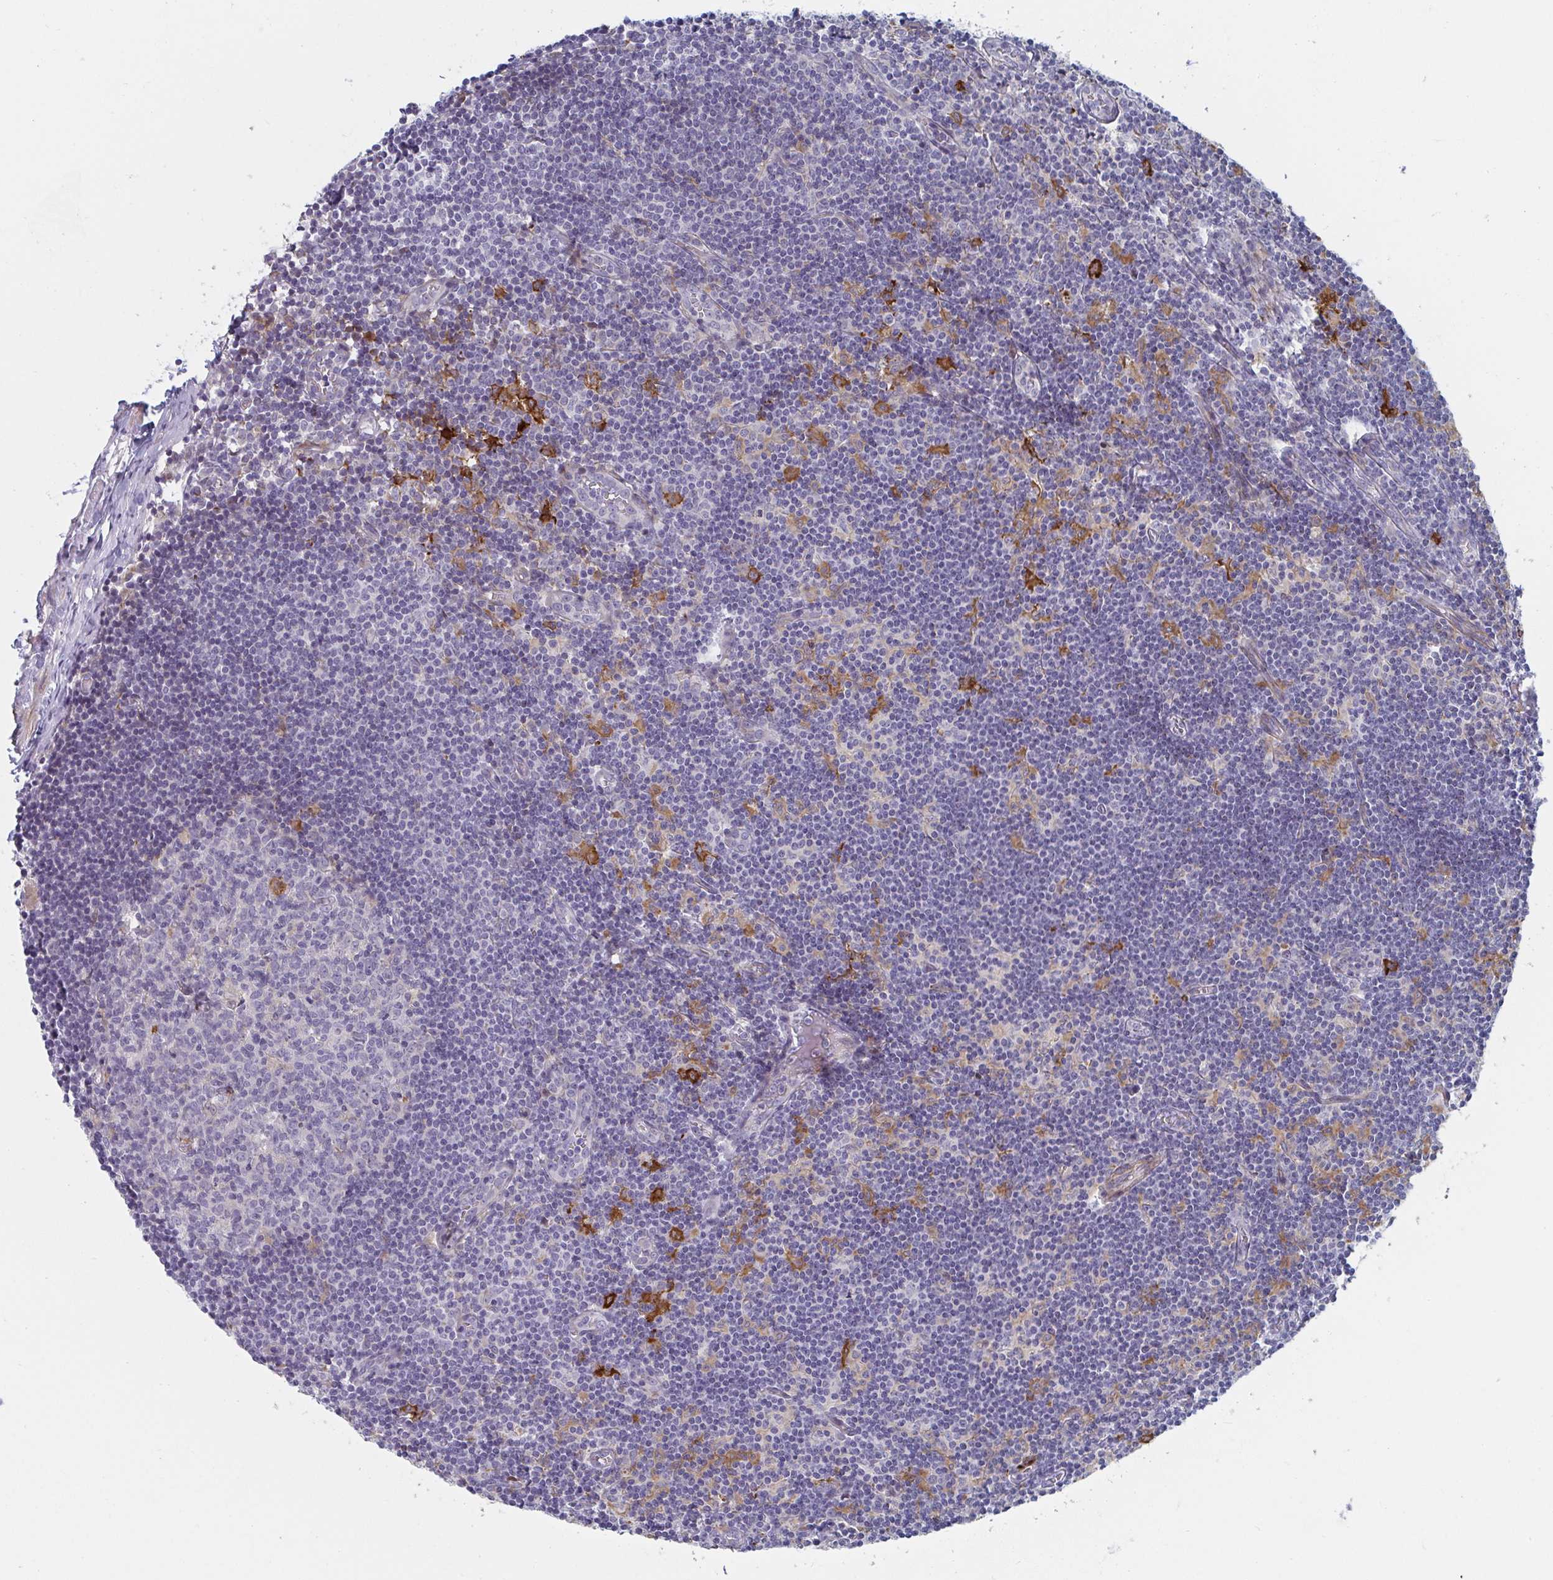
{"staining": {"intensity": "moderate", "quantity": "<25%", "location": "cytoplasmic/membranous"}, "tissue": "lymph node", "cell_type": "Germinal center cells", "image_type": "normal", "snomed": [{"axis": "morphology", "description": "Normal tissue, NOS"}, {"axis": "topography", "description": "Lymph node"}], "caption": "Protein staining shows moderate cytoplasmic/membranous staining in about <25% of germinal center cells in unremarkable lymph node.", "gene": "PSMG1", "patient": {"sex": "female", "age": 31}}